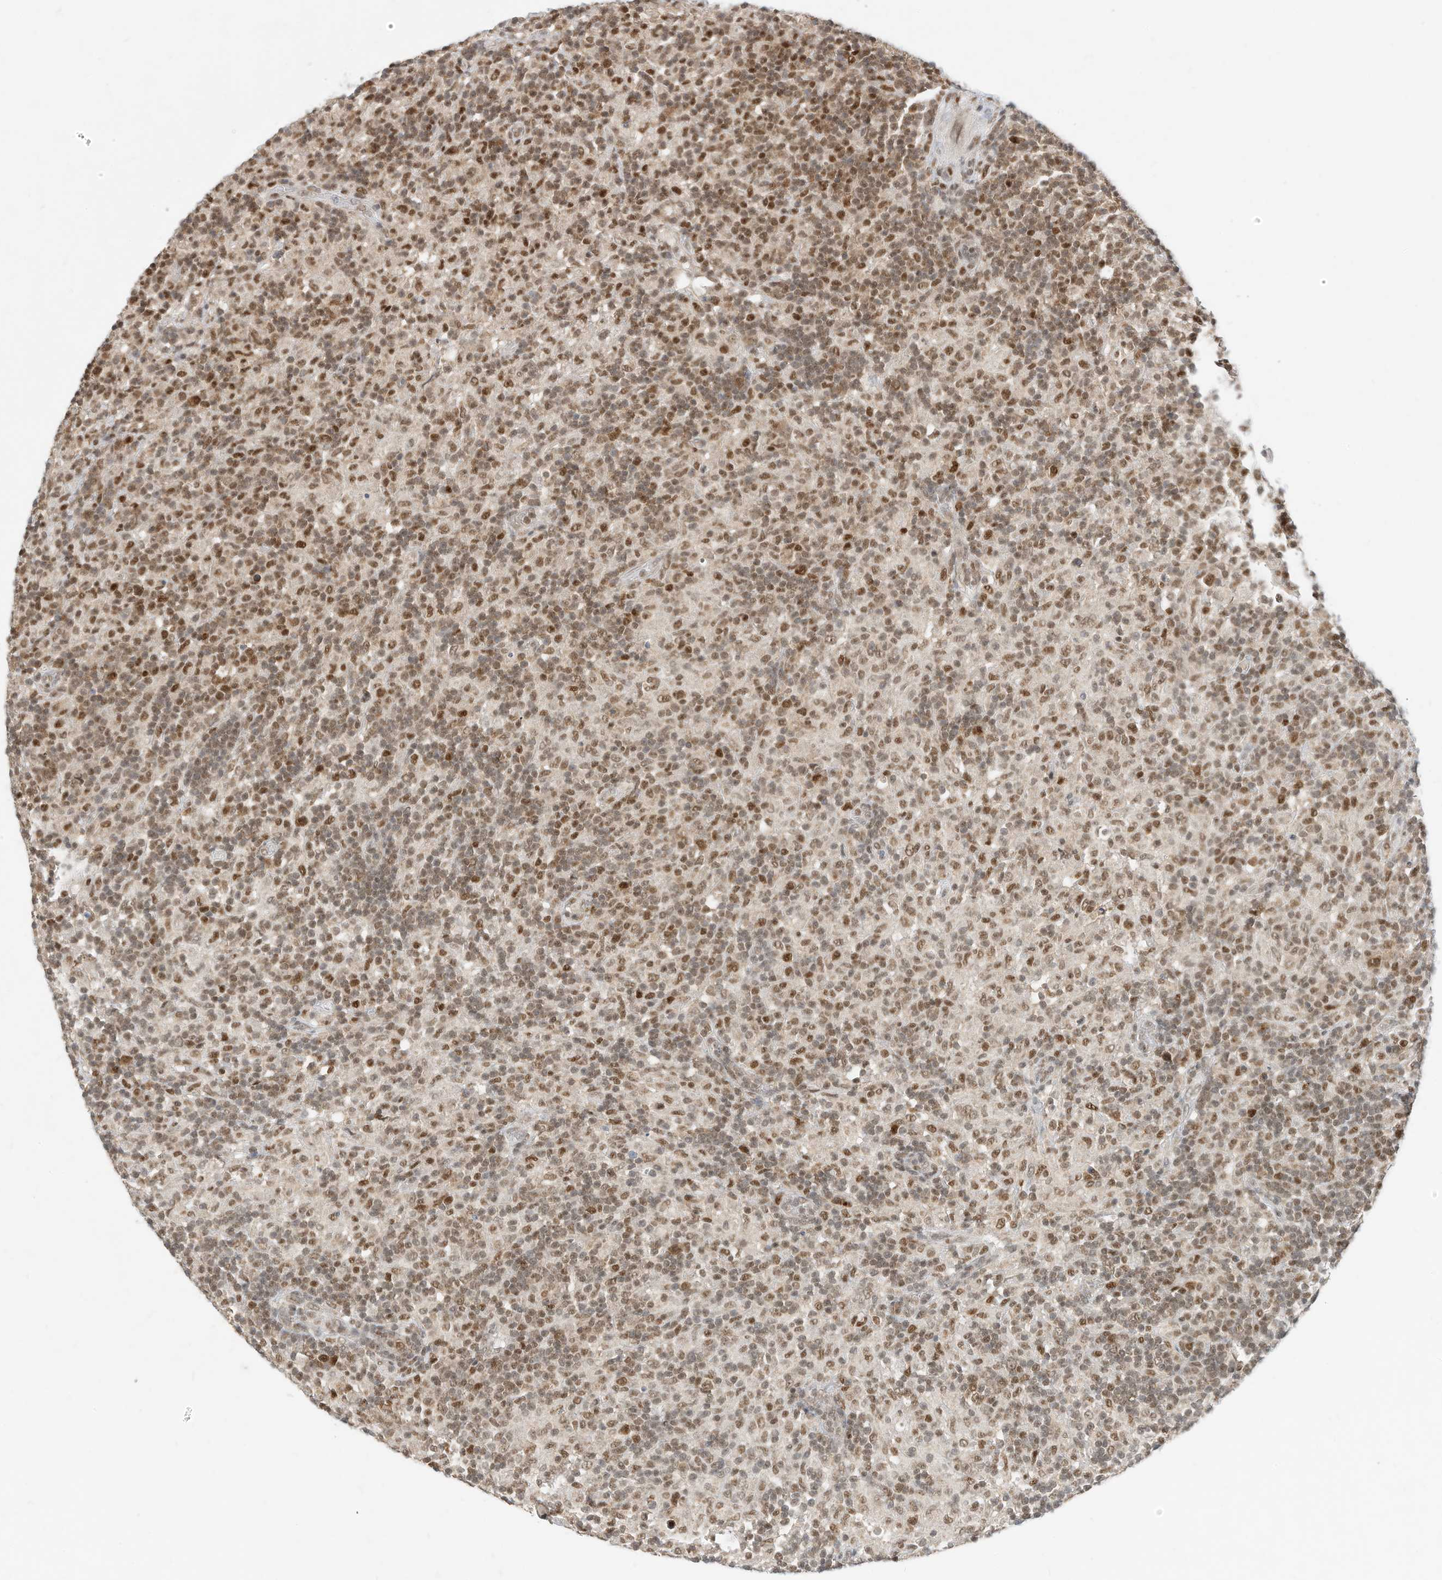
{"staining": {"intensity": "moderate", "quantity": ">75%", "location": "nuclear"}, "tissue": "lymphoma", "cell_type": "Tumor cells", "image_type": "cancer", "snomed": [{"axis": "morphology", "description": "Hodgkin's disease, NOS"}, {"axis": "topography", "description": "Lymph node"}], "caption": "Human lymphoma stained for a protein (brown) reveals moderate nuclear positive expression in about >75% of tumor cells.", "gene": "OGT", "patient": {"sex": "male", "age": 70}}